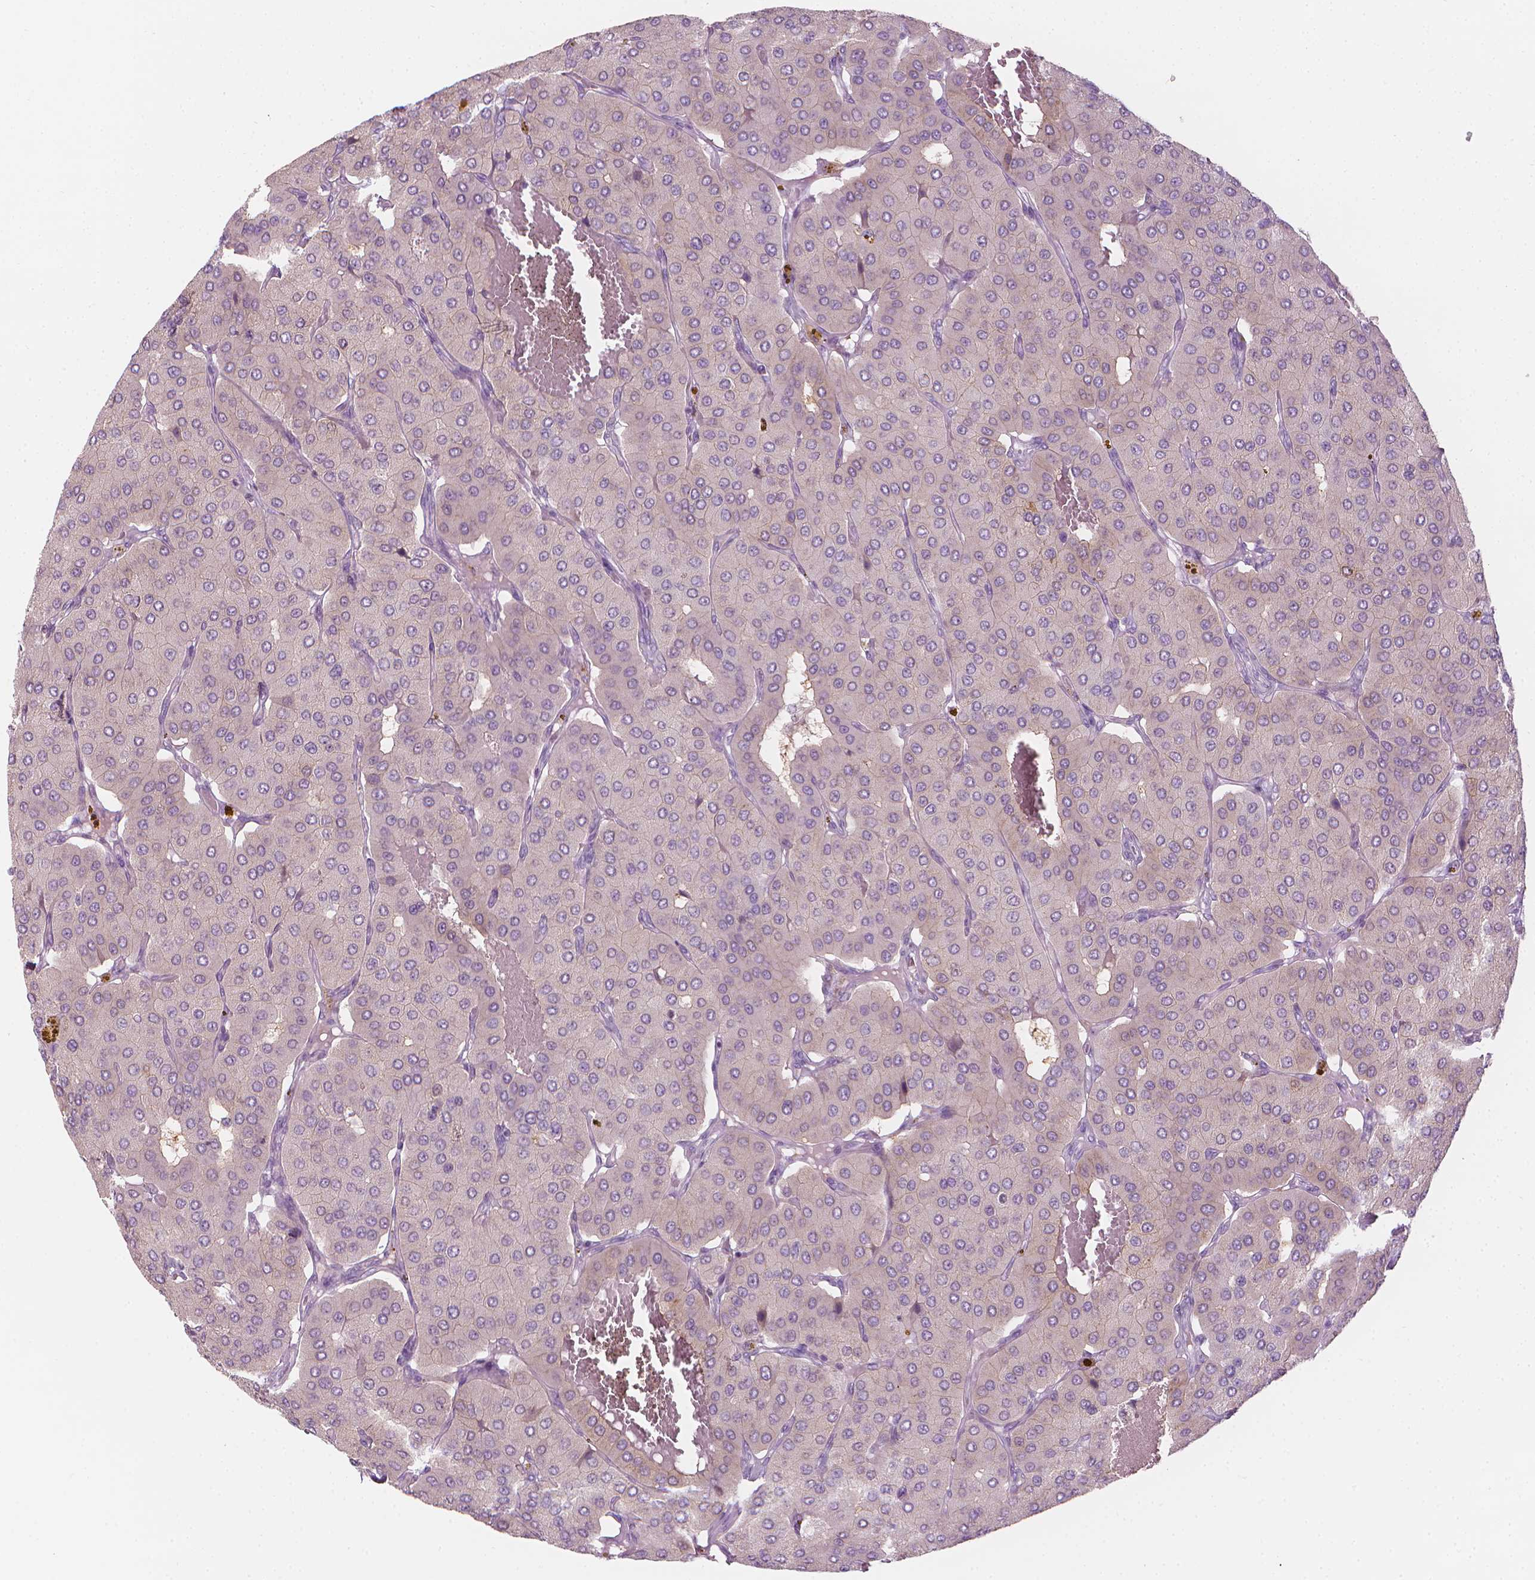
{"staining": {"intensity": "negative", "quantity": "none", "location": "none"}, "tissue": "parathyroid gland", "cell_type": "Glandular cells", "image_type": "normal", "snomed": [{"axis": "morphology", "description": "Normal tissue, NOS"}, {"axis": "morphology", "description": "Adenoma, NOS"}, {"axis": "topography", "description": "Parathyroid gland"}], "caption": "Glandular cells are negative for brown protein staining in normal parathyroid gland. Brightfield microscopy of immunohistochemistry stained with DAB (brown) and hematoxylin (blue), captured at high magnification.", "gene": "SHMT1", "patient": {"sex": "female", "age": 86}}